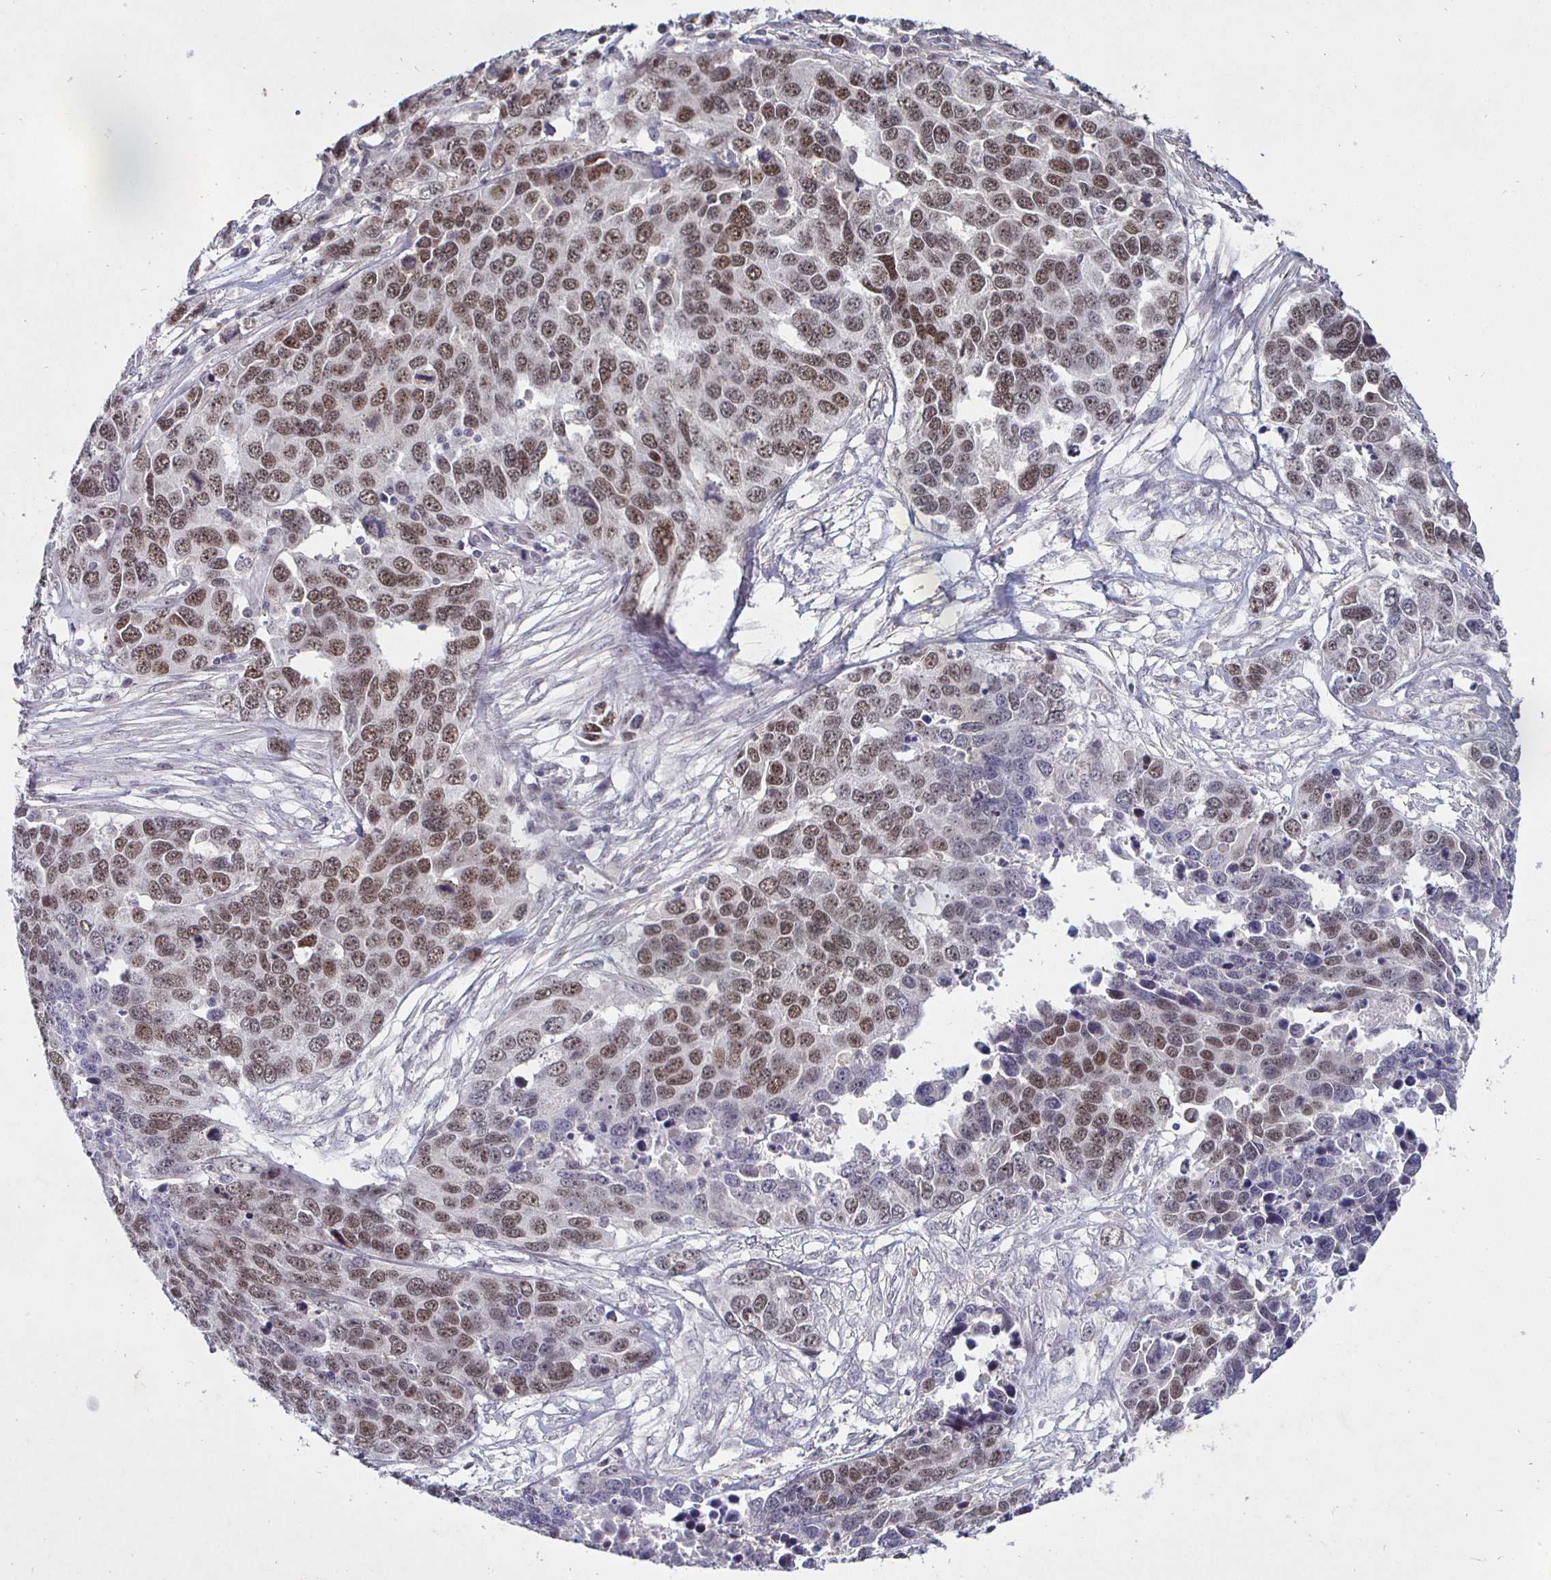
{"staining": {"intensity": "moderate", "quantity": ">75%", "location": "nuclear"}, "tissue": "ovarian cancer", "cell_type": "Tumor cells", "image_type": "cancer", "snomed": [{"axis": "morphology", "description": "Cystadenocarcinoma, serous, NOS"}, {"axis": "topography", "description": "Ovary"}], "caption": "Human ovarian cancer (serous cystadenocarcinoma) stained for a protein (brown) exhibits moderate nuclear positive staining in about >75% of tumor cells.", "gene": "MLH1", "patient": {"sex": "female", "age": 76}}